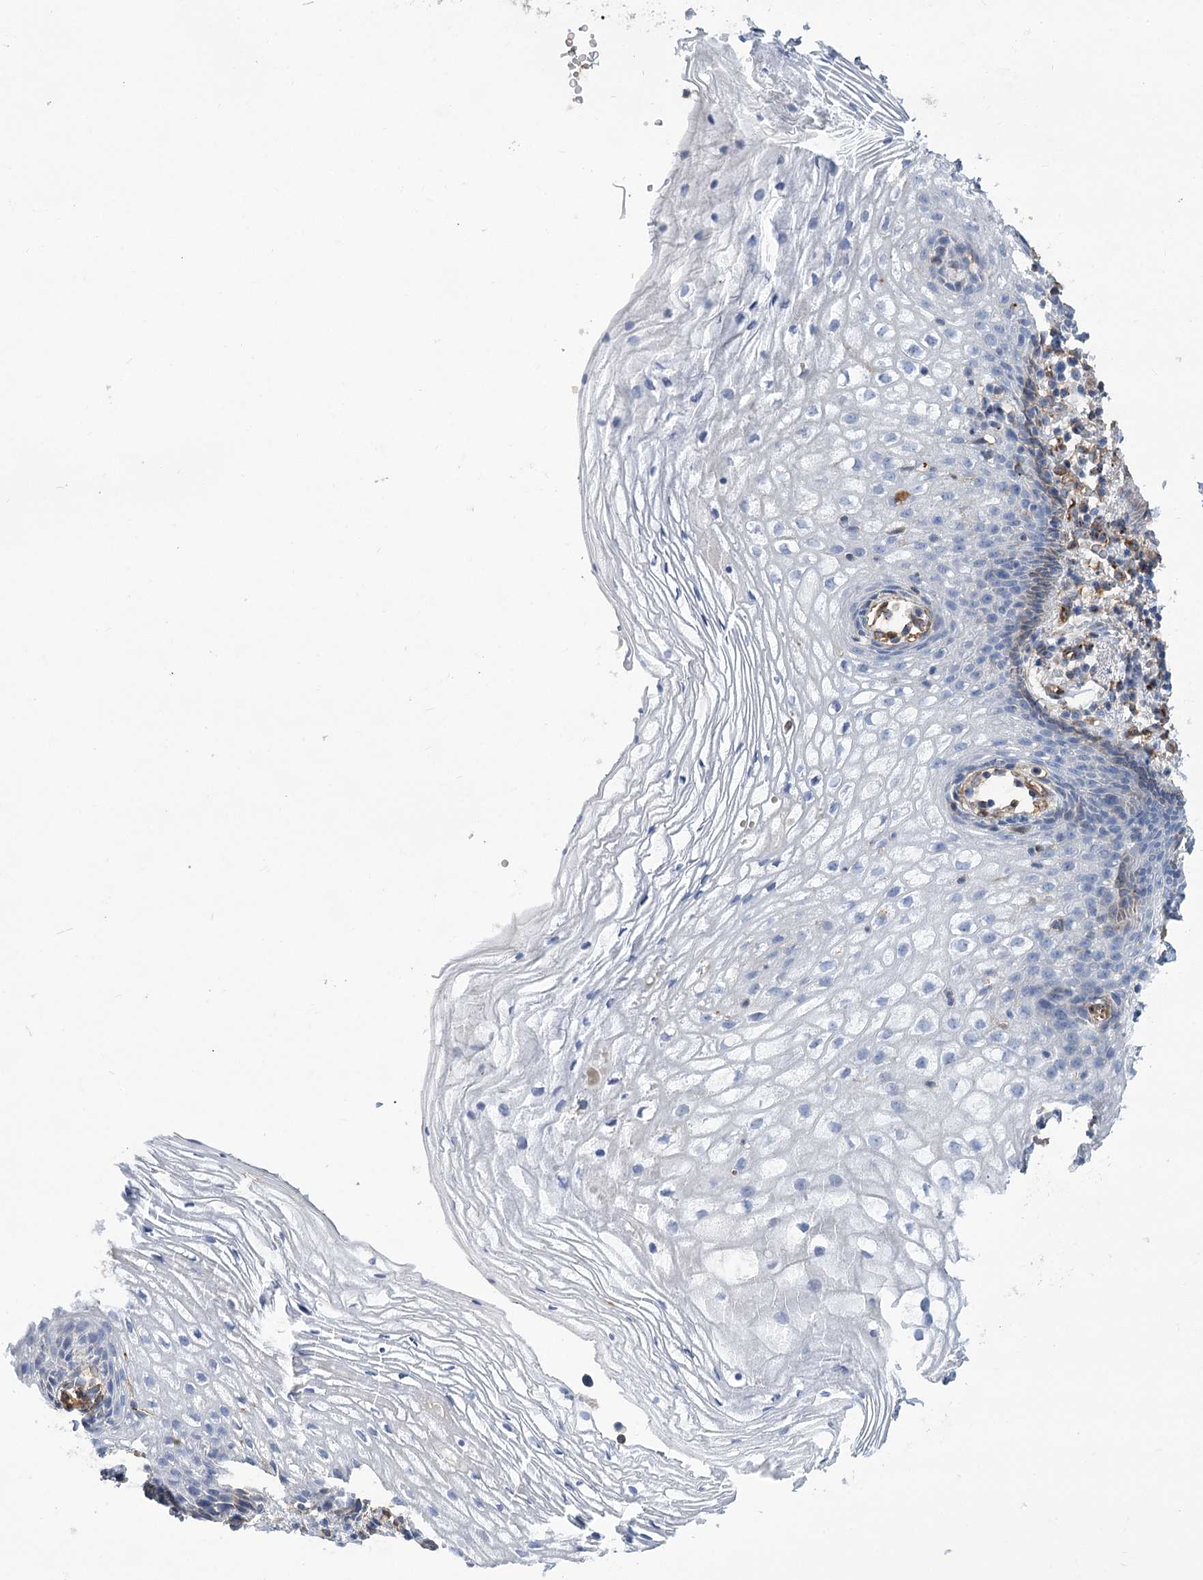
{"staining": {"intensity": "negative", "quantity": "none", "location": "none"}, "tissue": "vagina", "cell_type": "Squamous epithelial cells", "image_type": "normal", "snomed": [{"axis": "morphology", "description": "Normal tissue, NOS"}, {"axis": "topography", "description": "Vagina"}], "caption": "An IHC histopathology image of unremarkable vagina is shown. There is no staining in squamous epithelial cells of vagina.", "gene": "GUSB", "patient": {"sex": "female", "age": 60}}